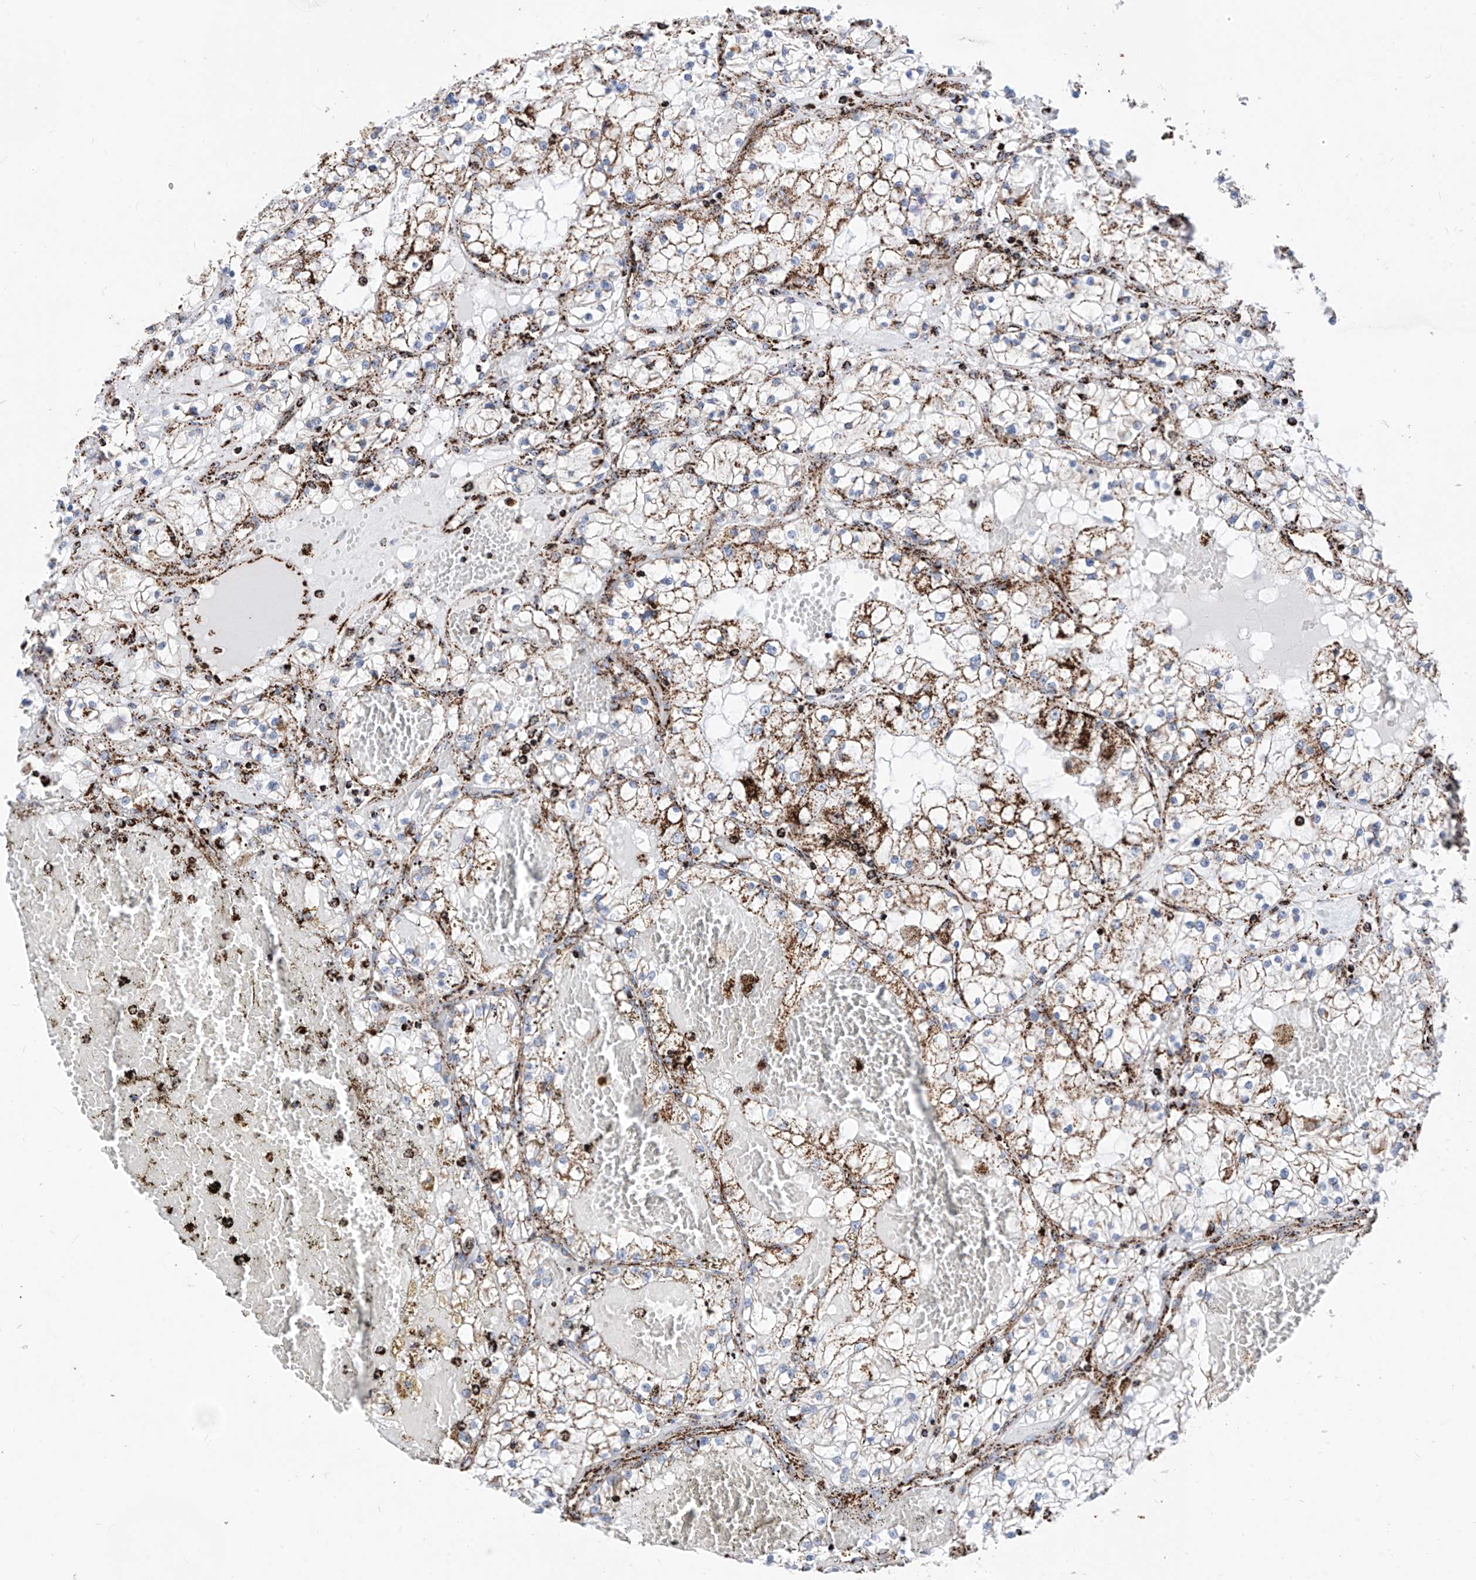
{"staining": {"intensity": "strong", "quantity": "25%-75%", "location": "cytoplasmic/membranous"}, "tissue": "renal cancer", "cell_type": "Tumor cells", "image_type": "cancer", "snomed": [{"axis": "morphology", "description": "Normal tissue, NOS"}, {"axis": "morphology", "description": "Adenocarcinoma, NOS"}, {"axis": "topography", "description": "Kidney"}], "caption": "Brown immunohistochemical staining in human renal cancer (adenocarcinoma) shows strong cytoplasmic/membranous positivity in about 25%-75% of tumor cells. (IHC, brightfield microscopy, high magnification).", "gene": "COX5B", "patient": {"sex": "male", "age": 68}}